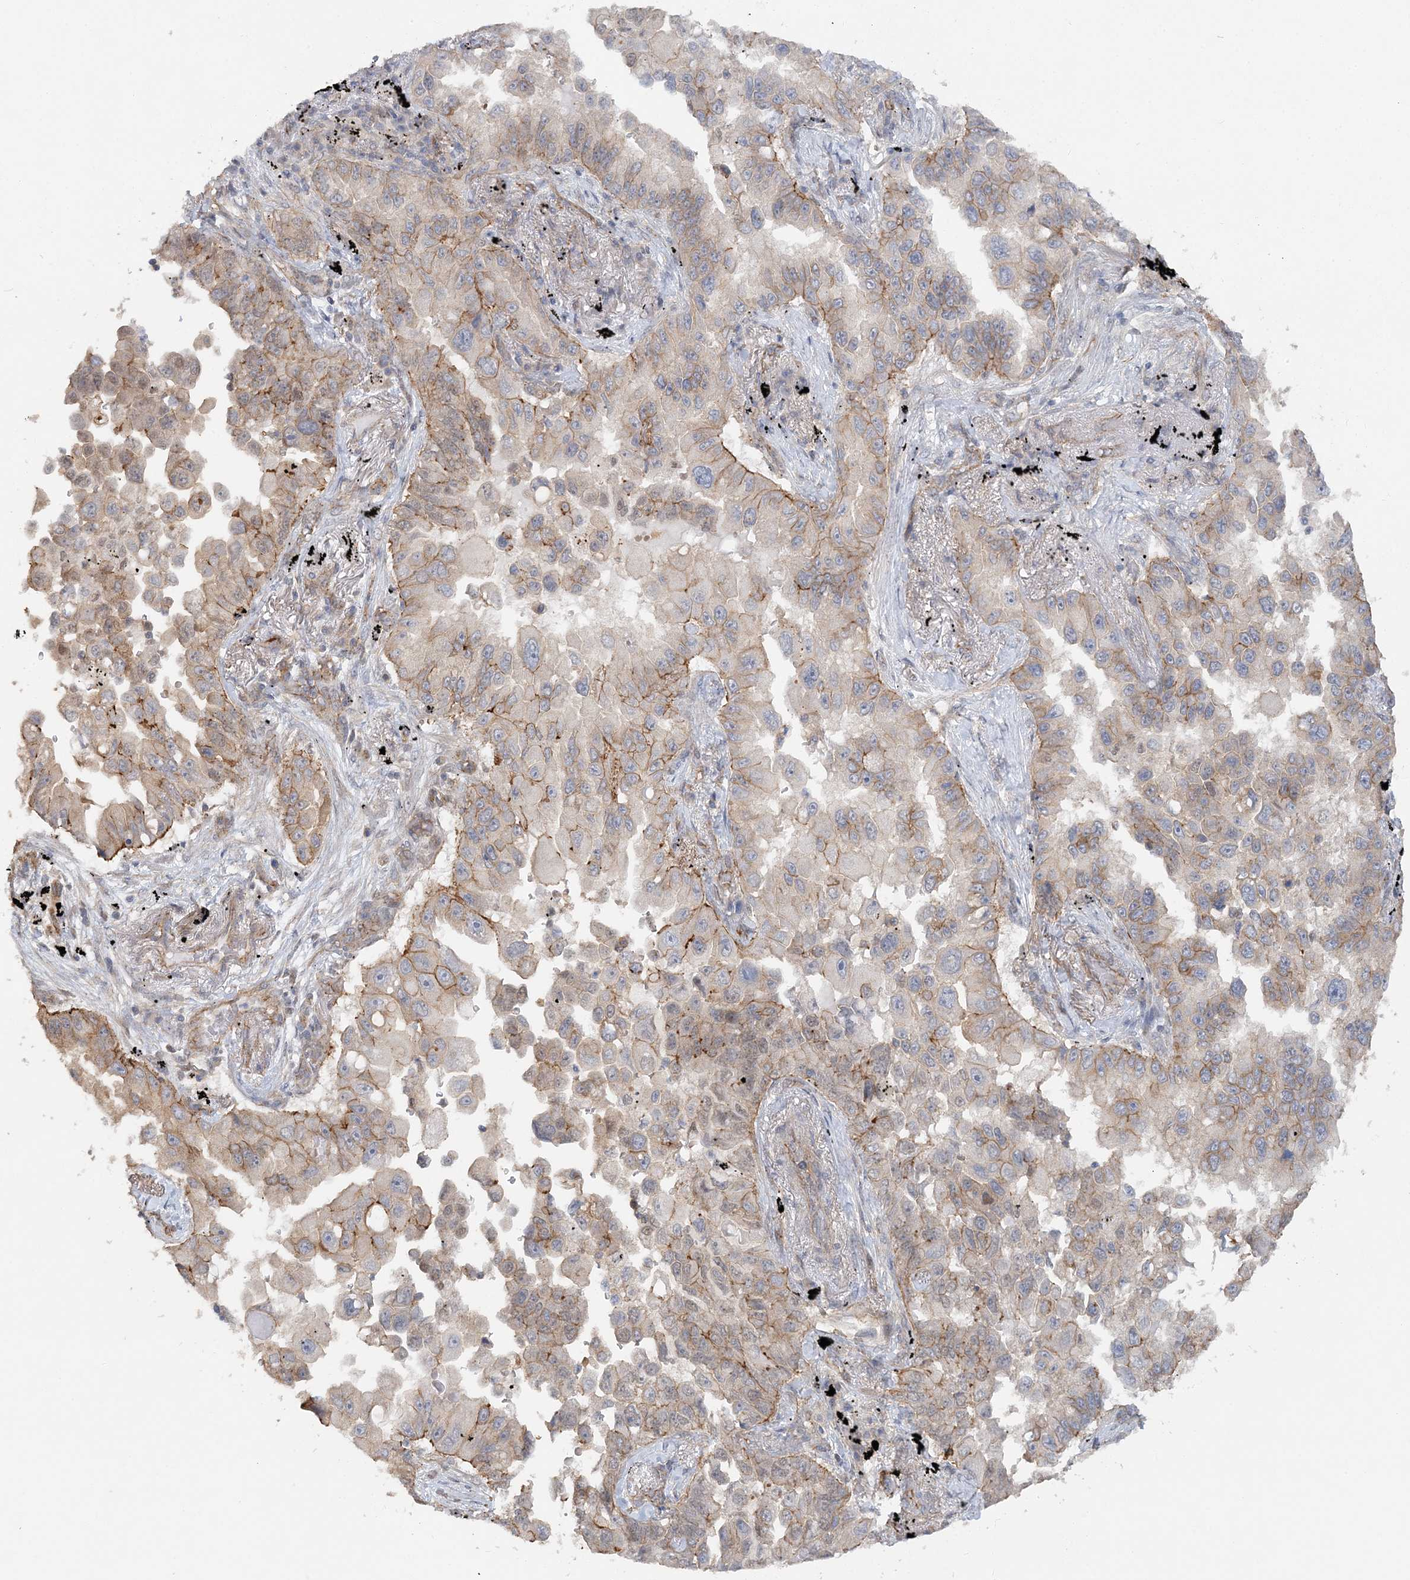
{"staining": {"intensity": "moderate", "quantity": "<25%", "location": "cytoplasmic/membranous"}, "tissue": "lung cancer", "cell_type": "Tumor cells", "image_type": "cancer", "snomed": [{"axis": "morphology", "description": "Adenocarcinoma, NOS"}, {"axis": "topography", "description": "Lung"}], "caption": "Immunohistochemical staining of human lung cancer (adenocarcinoma) shows low levels of moderate cytoplasmic/membranous protein staining in about <25% of tumor cells.", "gene": "MAT2B", "patient": {"sex": "female", "age": 67}}